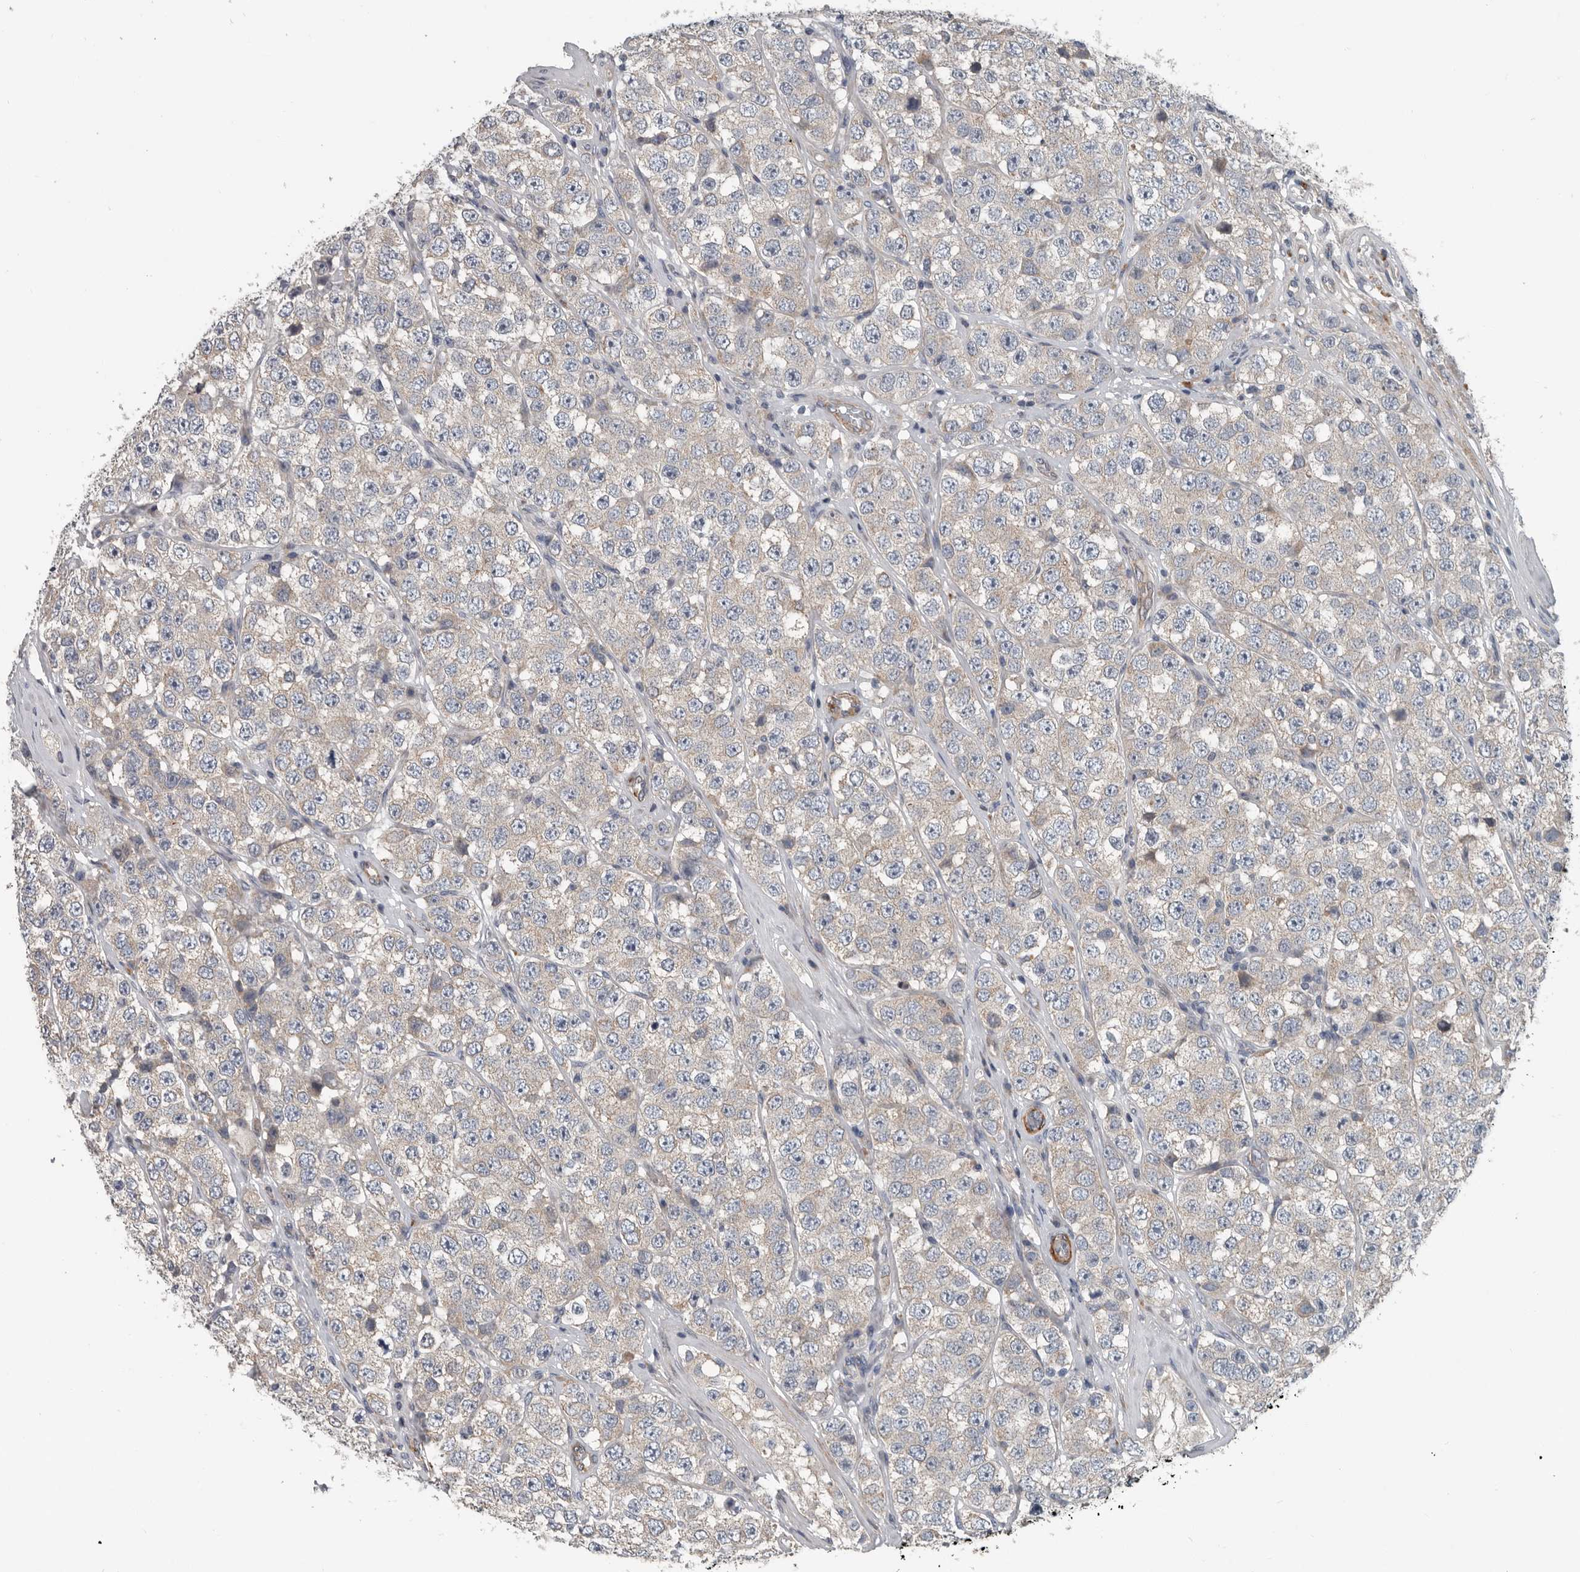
{"staining": {"intensity": "negative", "quantity": "none", "location": "none"}, "tissue": "testis cancer", "cell_type": "Tumor cells", "image_type": "cancer", "snomed": [{"axis": "morphology", "description": "Seminoma, NOS"}, {"axis": "topography", "description": "Testis"}], "caption": "Immunohistochemistry micrograph of testis seminoma stained for a protein (brown), which shows no expression in tumor cells.", "gene": "DPY19L4", "patient": {"sex": "male", "age": 28}}